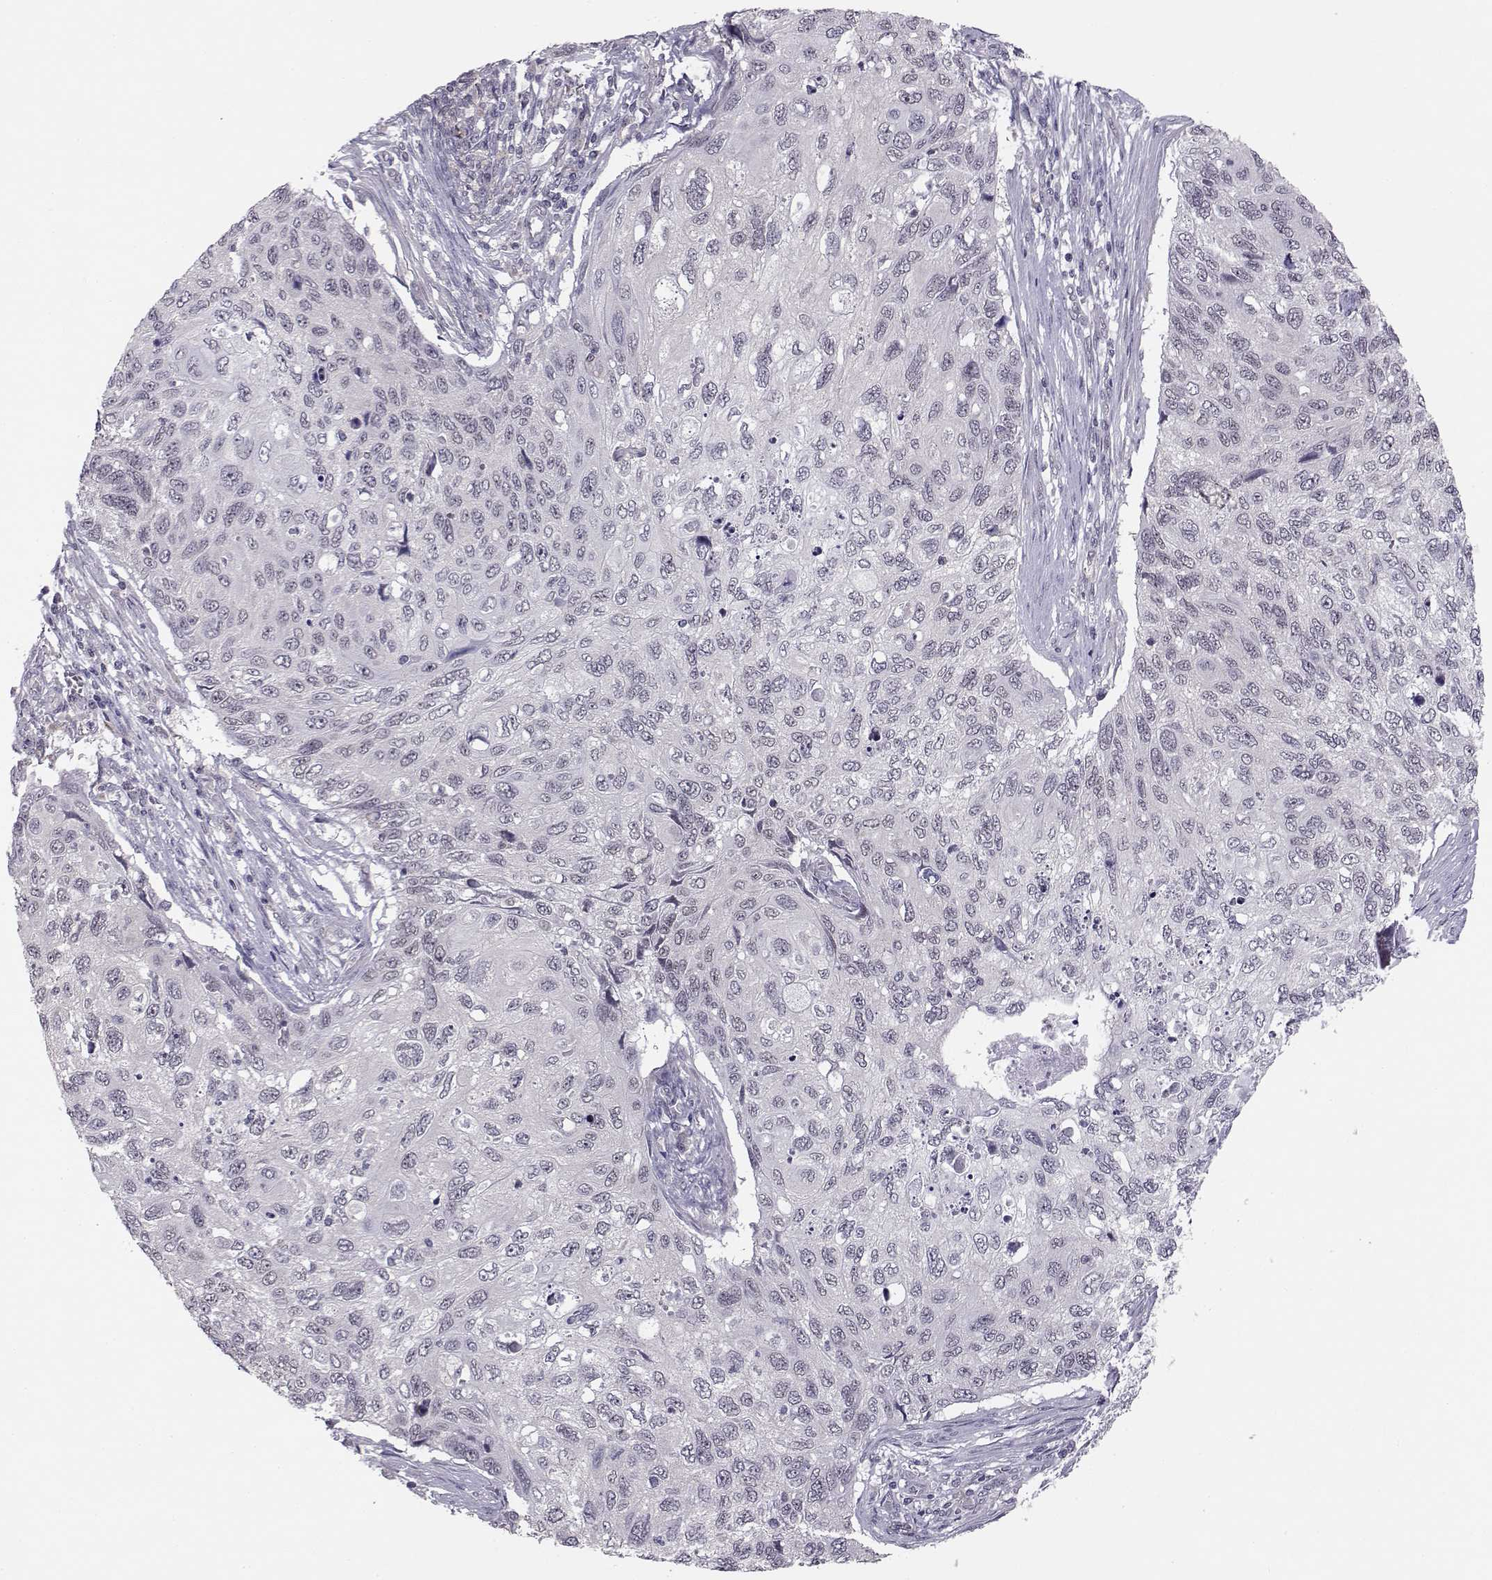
{"staining": {"intensity": "negative", "quantity": "none", "location": "none"}, "tissue": "cervical cancer", "cell_type": "Tumor cells", "image_type": "cancer", "snomed": [{"axis": "morphology", "description": "Squamous cell carcinoma, NOS"}, {"axis": "topography", "description": "Cervix"}], "caption": "A high-resolution micrograph shows immunohistochemistry (IHC) staining of cervical cancer, which shows no significant positivity in tumor cells. (IHC, brightfield microscopy, high magnification).", "gene": "KIF13B", "patient": {"sex": "female", "age": 70}}